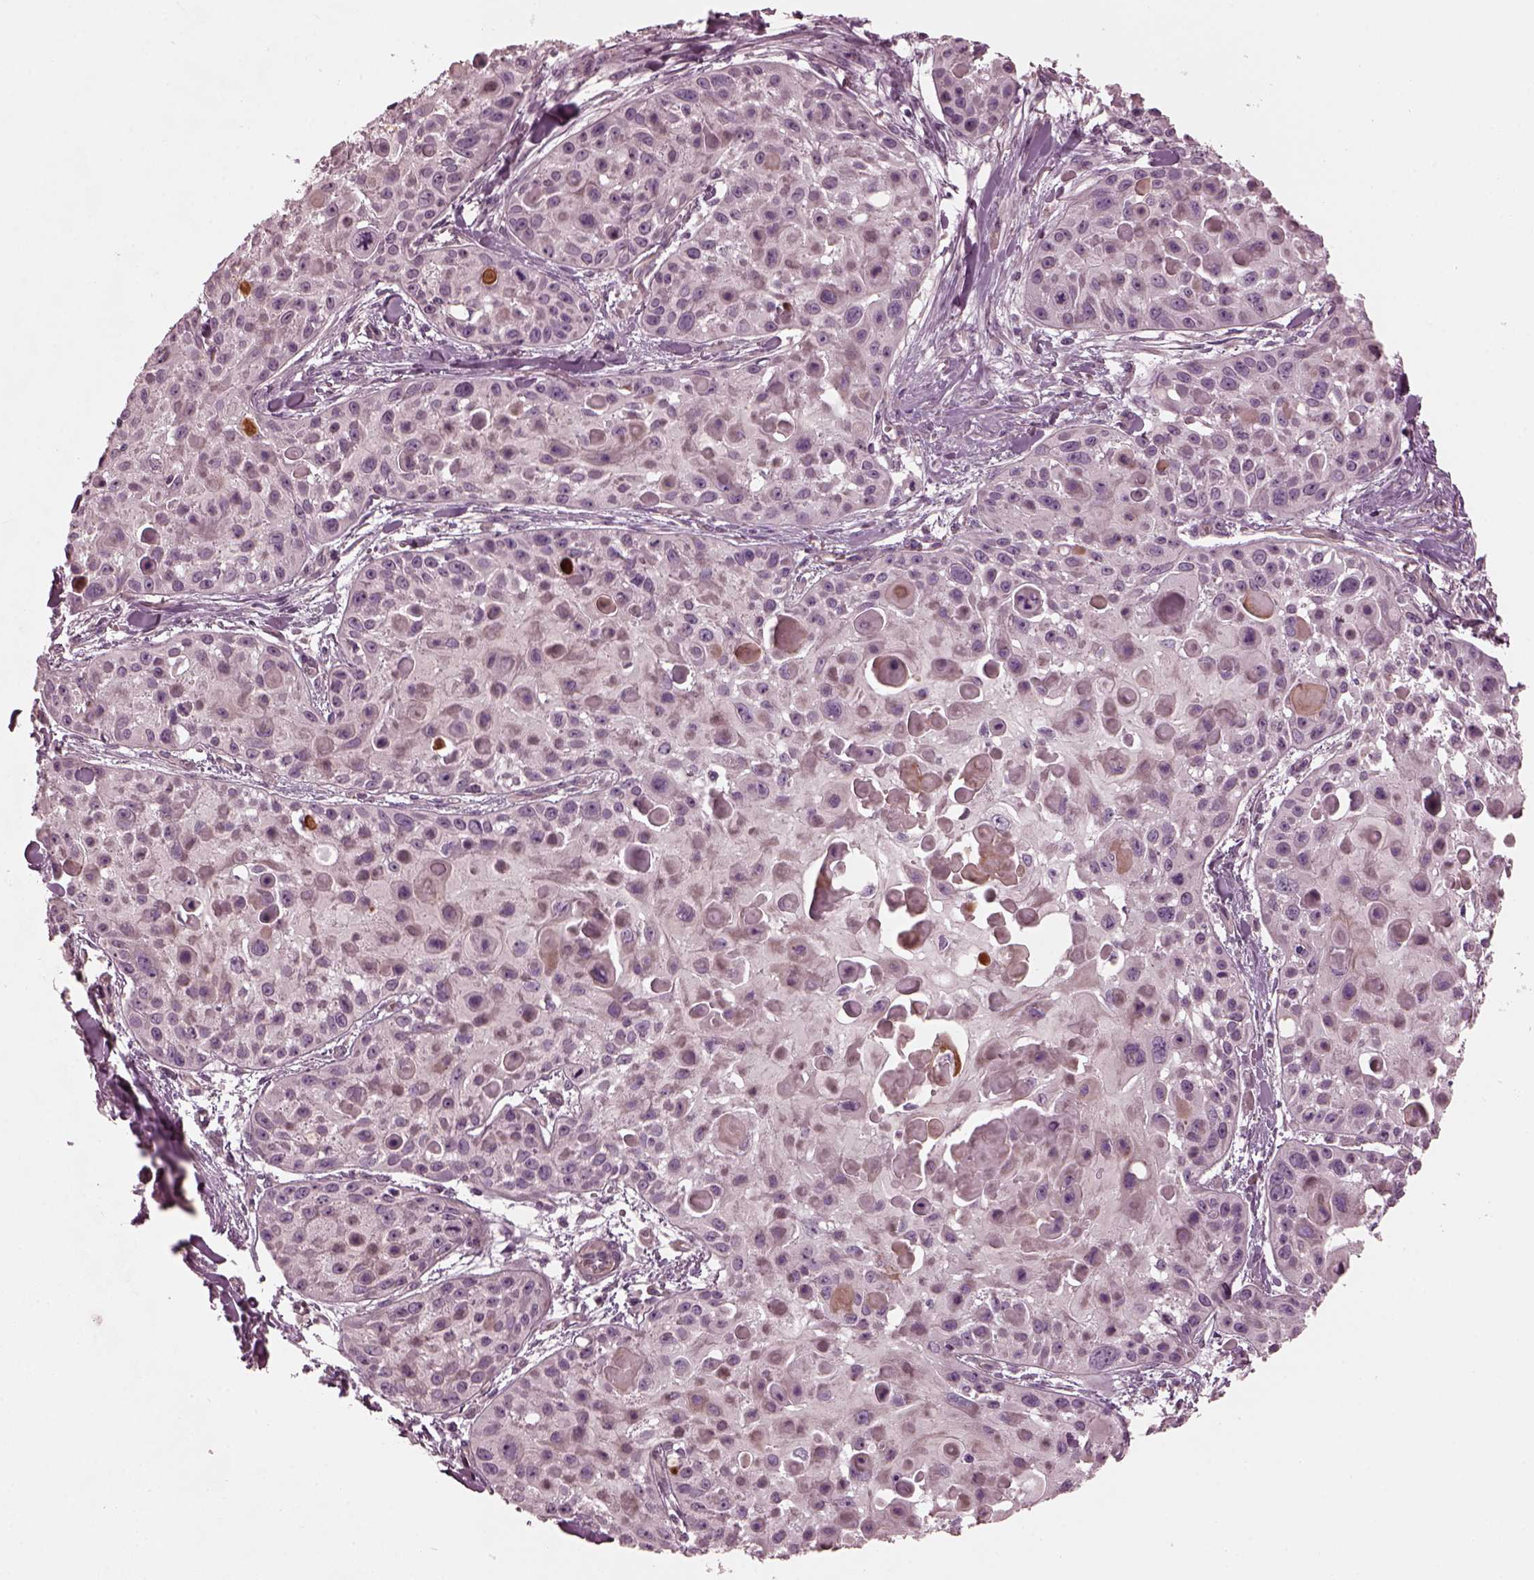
{"staining": {"intensity": "negative", "quantity": "none", "location": "none"}, "tissue": "skin cancer", "cell_type": "Tumor cells", "image_type": "cancer", "snomed": [{"axis": "morphology", "description": "Squamous cell carcinoma, NOS"}, {"axis": "topography", "description": "Skin"}, {"axis": "topography", "description": "Anal"}], "caption": "An image of squamous cell carcinoma (skin) stained for a protein shows no brown staining in tumor cells.", "gene": "KIF6", "patient": {"sex": "female", "age": 75}}